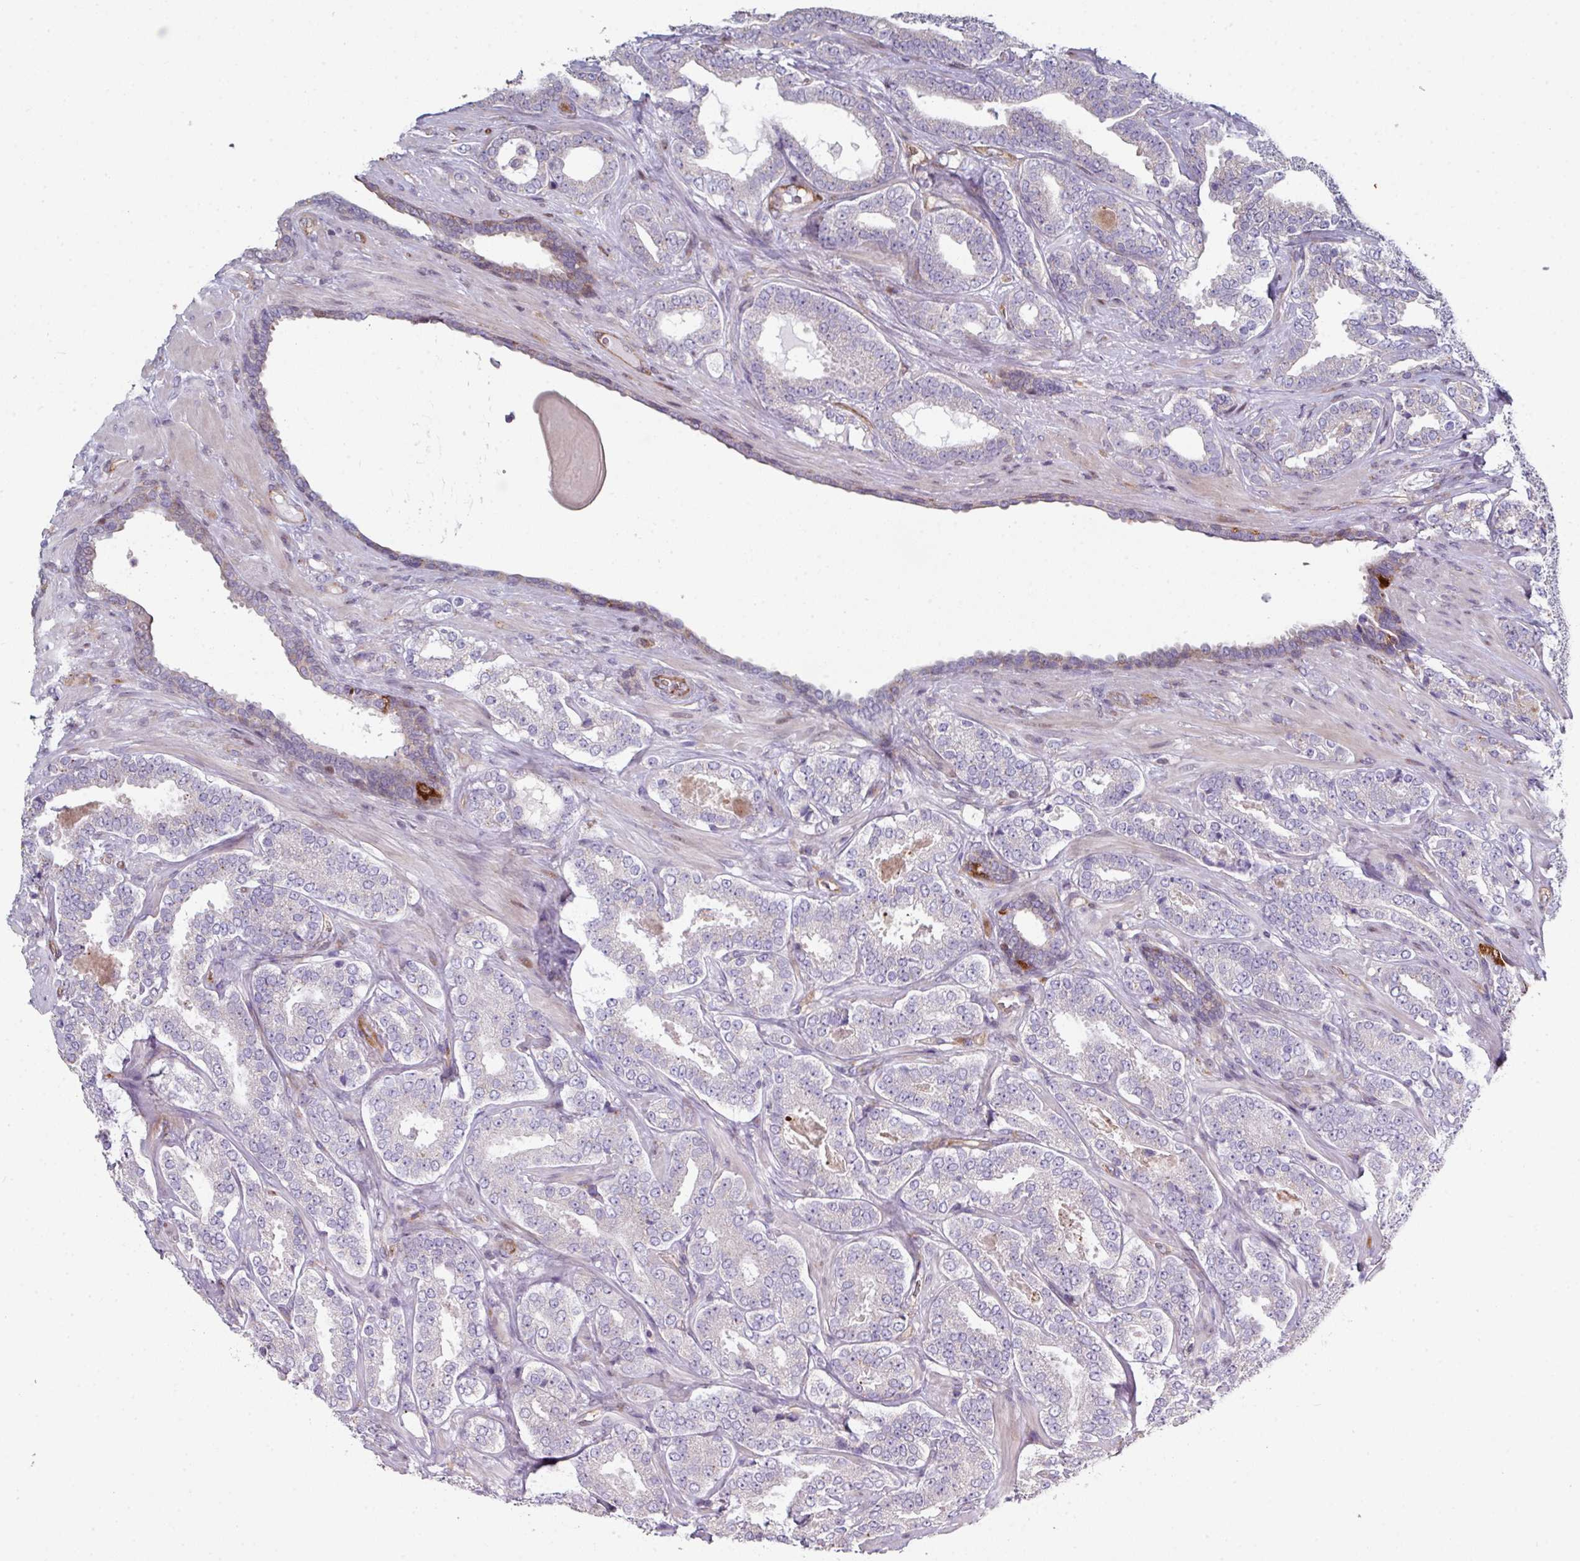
{"staining": {"intensity": "negative", "quantity": "none", "location": "none"}, "tissue": "prostate cancer", "cell_type": "Tumor cells", "image_type": "cancer", "snomed": [{"axis": "morphology", "description": "Adenocarcinoma, High grade"}, {"axis": "topography", "description": "Prostate"}], "caption": "Photomicrograph shows no significant protein expression in tumor cells of prostate cancer (adenocarcinoma (high-grade)). Nuclei are stained in blue.", "gene": "ANO9", "patient": {"sex": "male", "age": 65}}